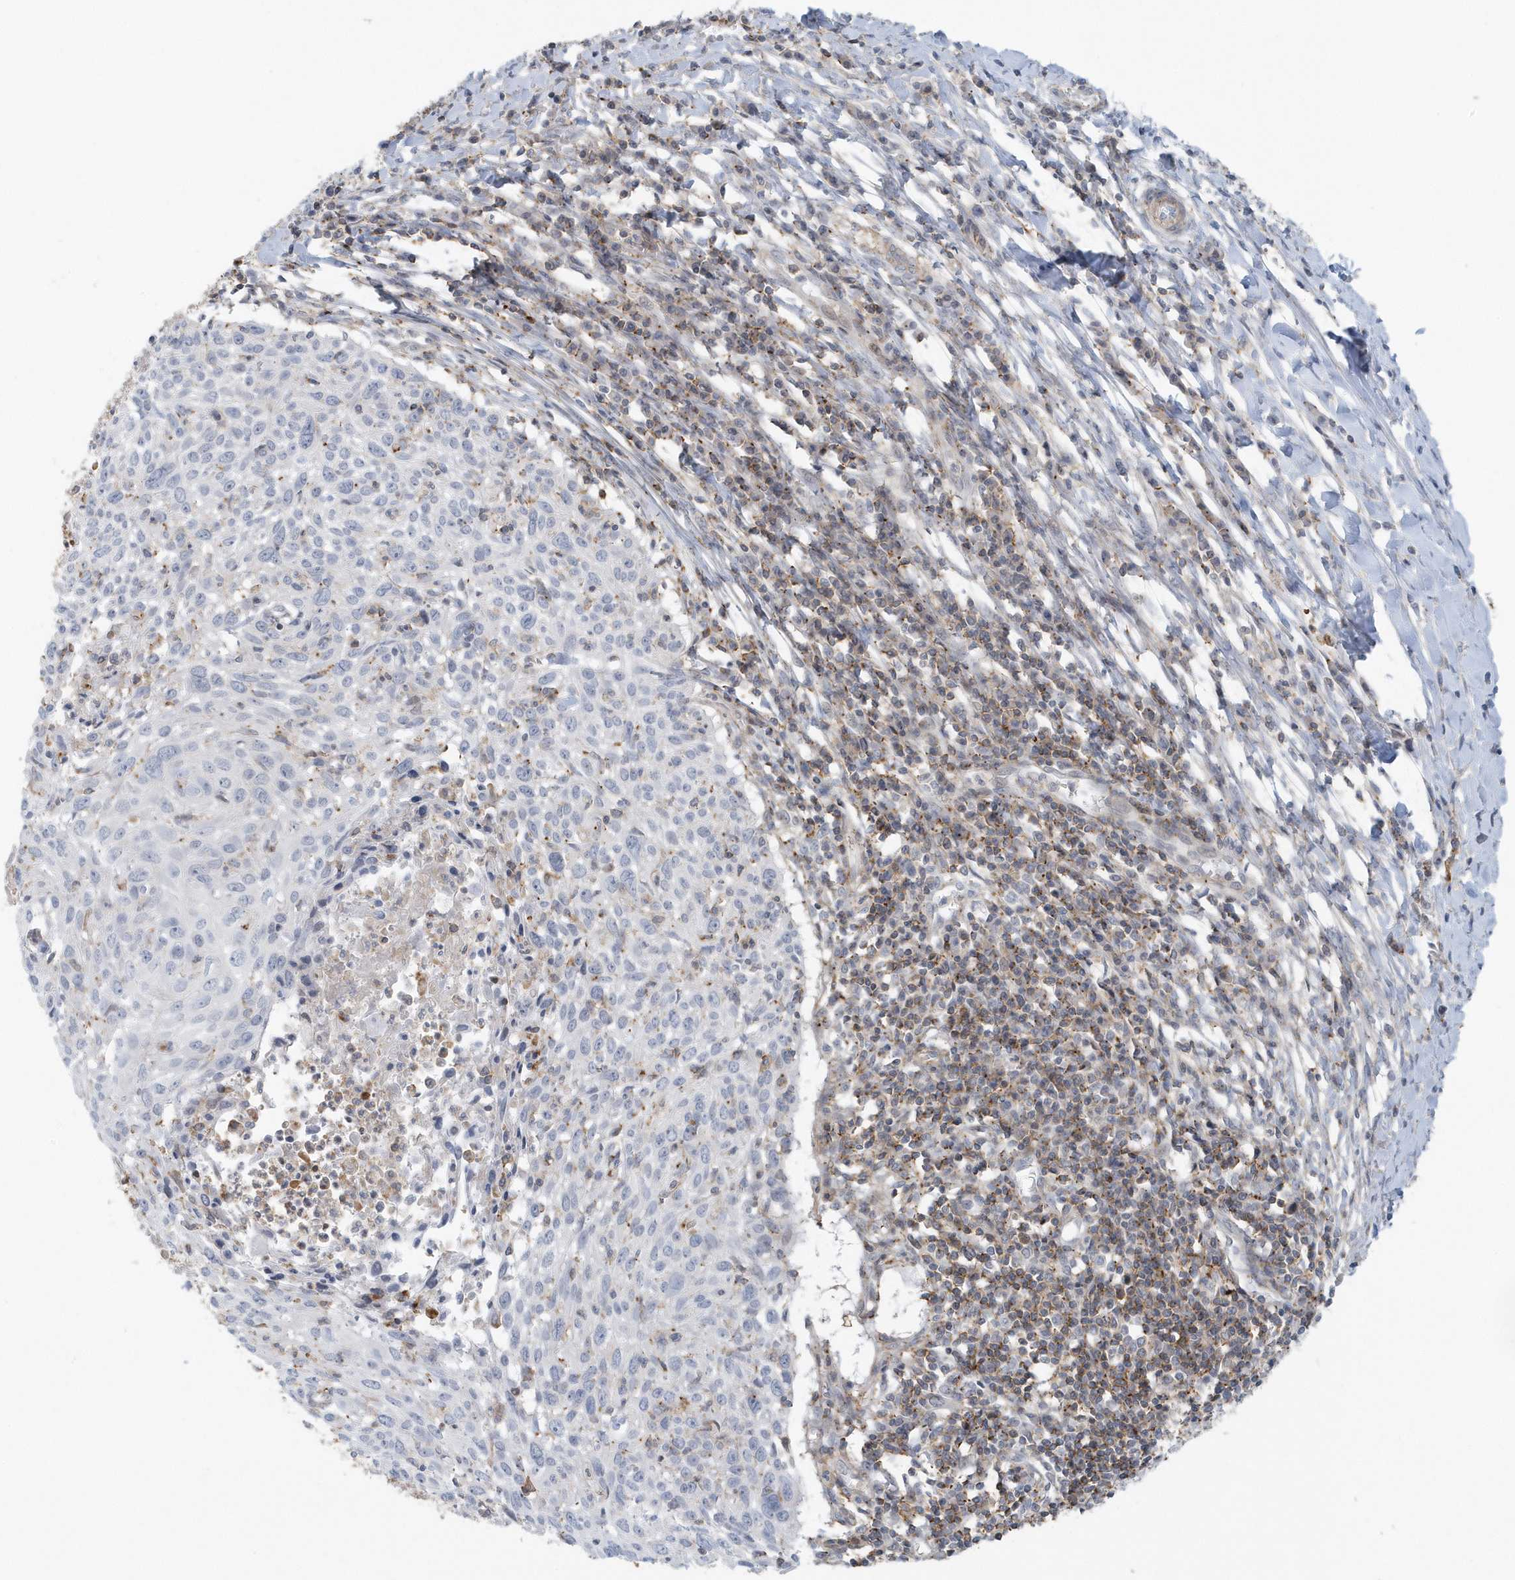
{"staining": {"intensity": "negative", "quantity": "none", "location": "none"}, "tissue": "cervical cancer", "cell_type": "Tumor cells", "image_type": "cancer", "snomed": [{"axis": "morphology", "description": "Squamous cell carcinoma, NOS"}, {"axis": "topography", "description": "Cervix"}], "caption": "High magnification brightfield microscopy of cervical cancer stained with DAB (brown) and counterstained with hematoxylin (blue): tumor cells show no significant positivity.", "gene": "CACNB2", "patient": {"sex": "female", "age": 51}}